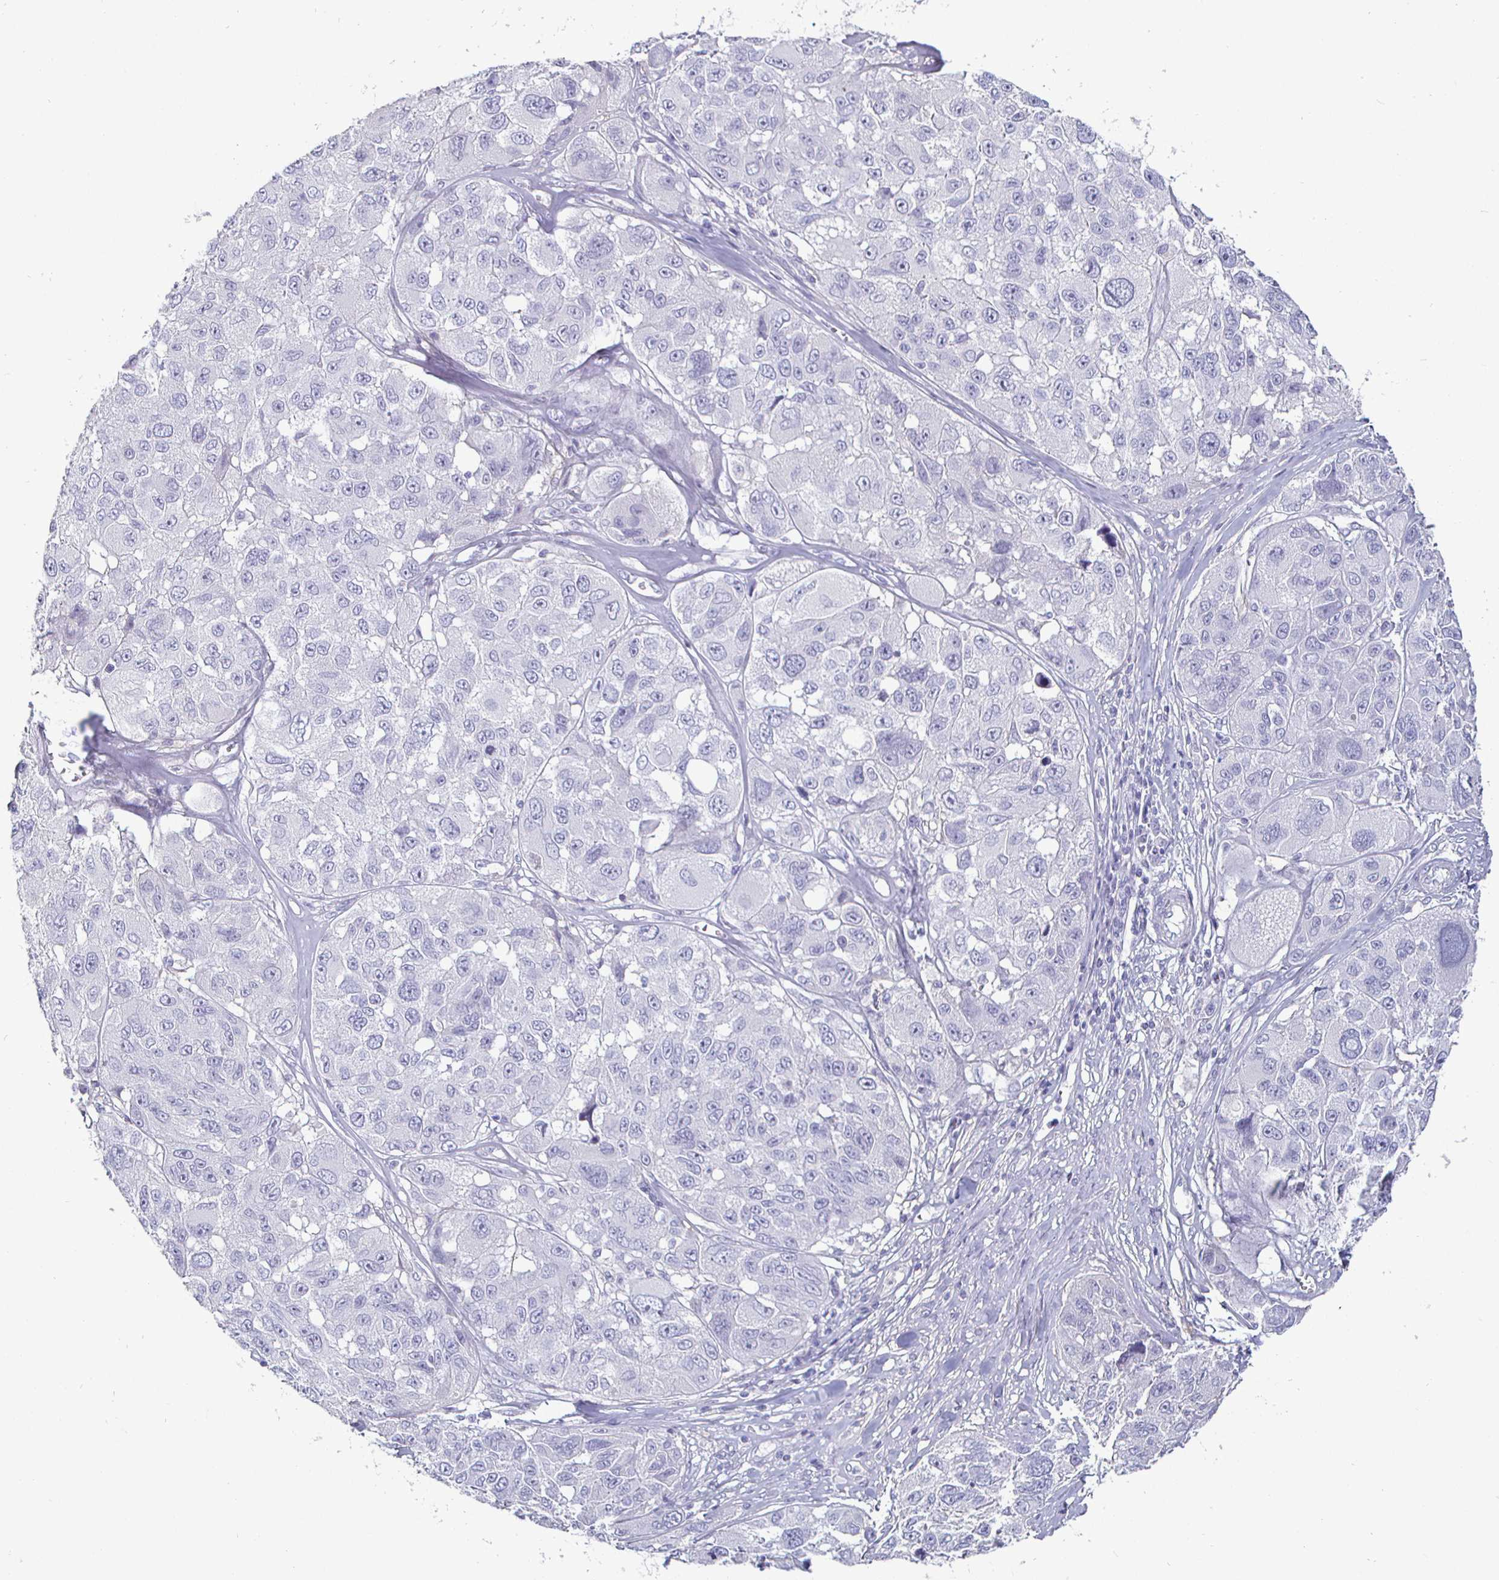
{"staining": {"intensity": "negative", "quantity": "none", "location": "none"}, "tissue": "melanoma", "cell_type": "Tumor cells", "image_type": "cancer", "snomed": [{"axis": "morphology", "description": "Malignant melanoma, NOS"}, {"axis": "topography", "description": "Skin"}], "caption": "Immunohistochemistry (IHC) image of melanoma stained for a protein (brown), which reveals no expression in tumor cells. The staining is performed using DAB brown chromogen with nuclei counter-stained in using hematoxylin.", "gene": "ENPP1", "patient": {"sex": "female", "age": 66}}